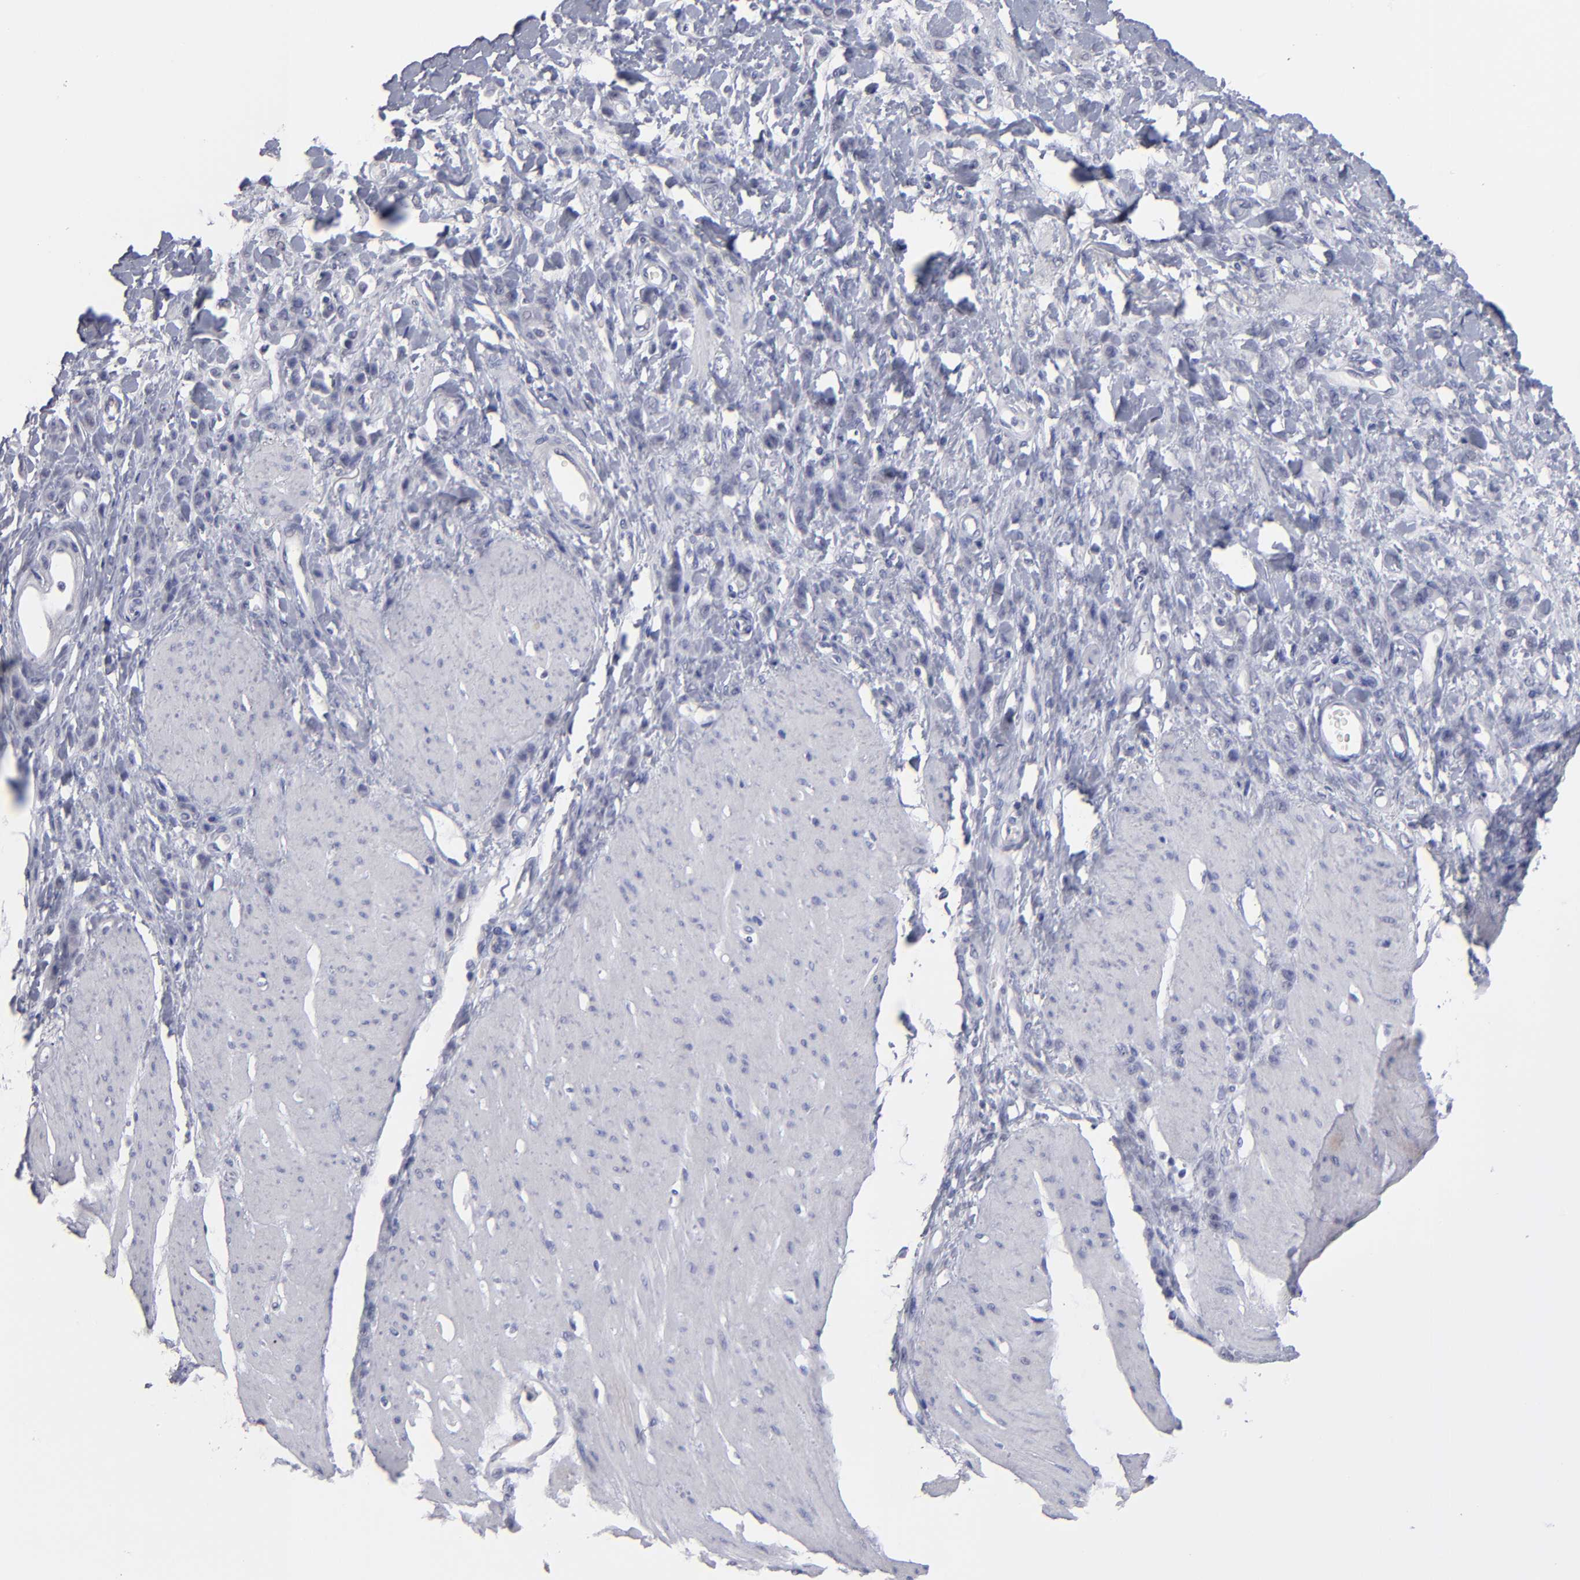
{"staining": {"intensity": "negative", "quantity": "none", "location": "none"}, "tissue": "stomach cancer", "cell_type": "Tumor cells", "image_type": "cancer", "snomed": [{"axis": "morphology", "description": "Normal tissue, NOS"}, {"axis": "morphology", "description": "Adenocarcinoma, NOS"}, {"axis": "topography", "description": "Stomach"}], "caption": "A high-resolution image shows immunohistochemistry (IHC) staining of stomach cancer (adenocarcinoma), which displays no significant expression in tumor cells. Brightfield microscopy of IHC stained with DAB (brown) and hematoxylin (blue), captured at high magnification.", "gene": "TEX11", "patient": {"sex": "male", "age": 82}}